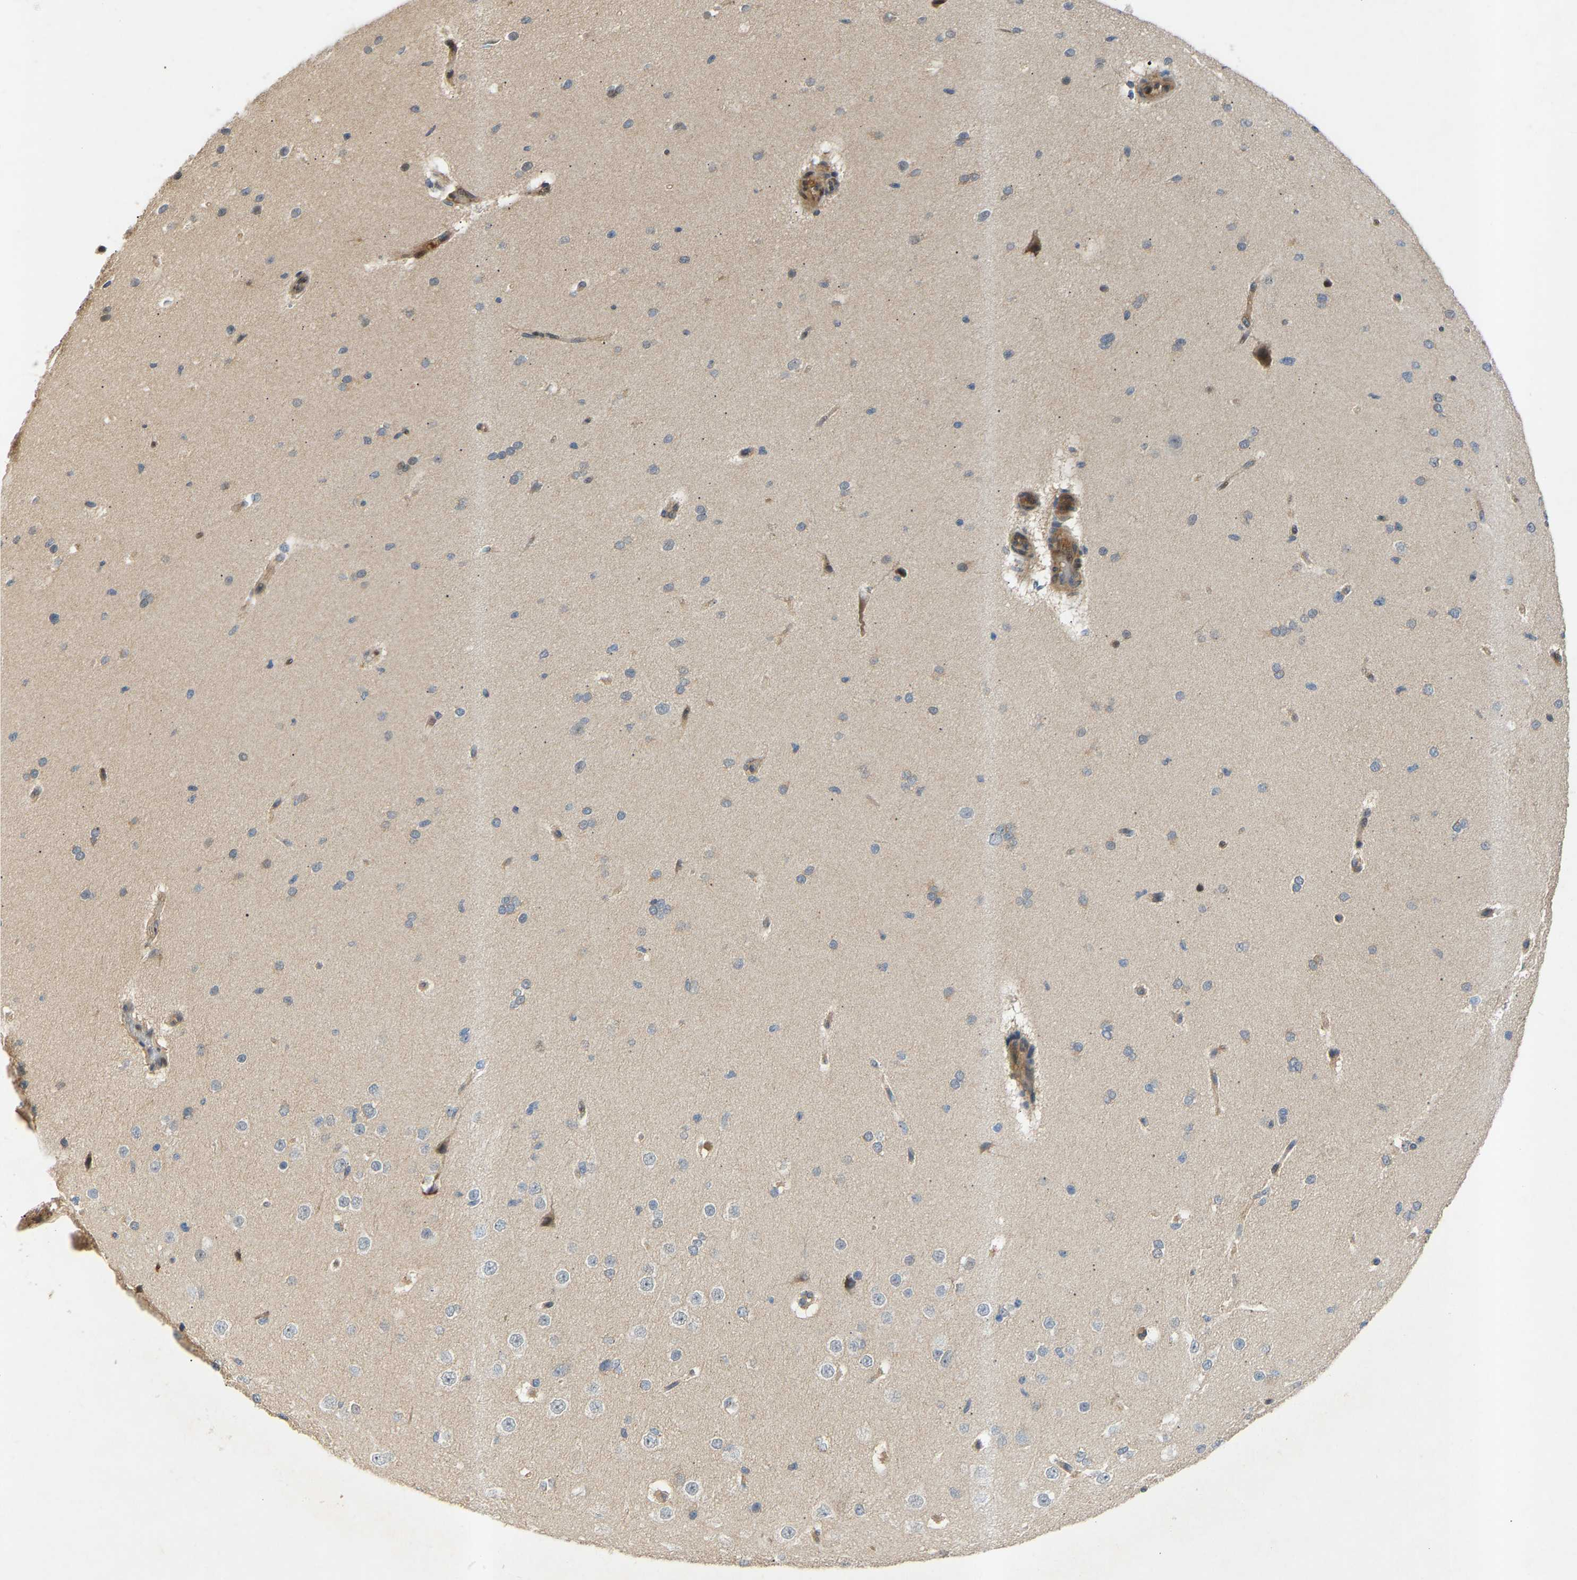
{"staining": {"intensity": "moderate", "quantity": ">75%", "location": "cytoplasmic/membranous"}, "tissue": "cerebral cortex", "cell_type": "Endothelial cells", "image_type": "normal", "snomed": [{"axis": "morphology", "description": "Normal tissue, NOS"}, {"axis": "morphology", "description": "Developmental malformation"}, {"axis": "topography", "description": "Cerebral cortex"}], "caption": "Protein expression analysis of unremarkable cerebral cortex exhibits moderate cytoplasmic/membranous expression in about >75% of endothelial cells.", "gene": "ATP5MF", "patient": {"sex": "female", "age": 30}}